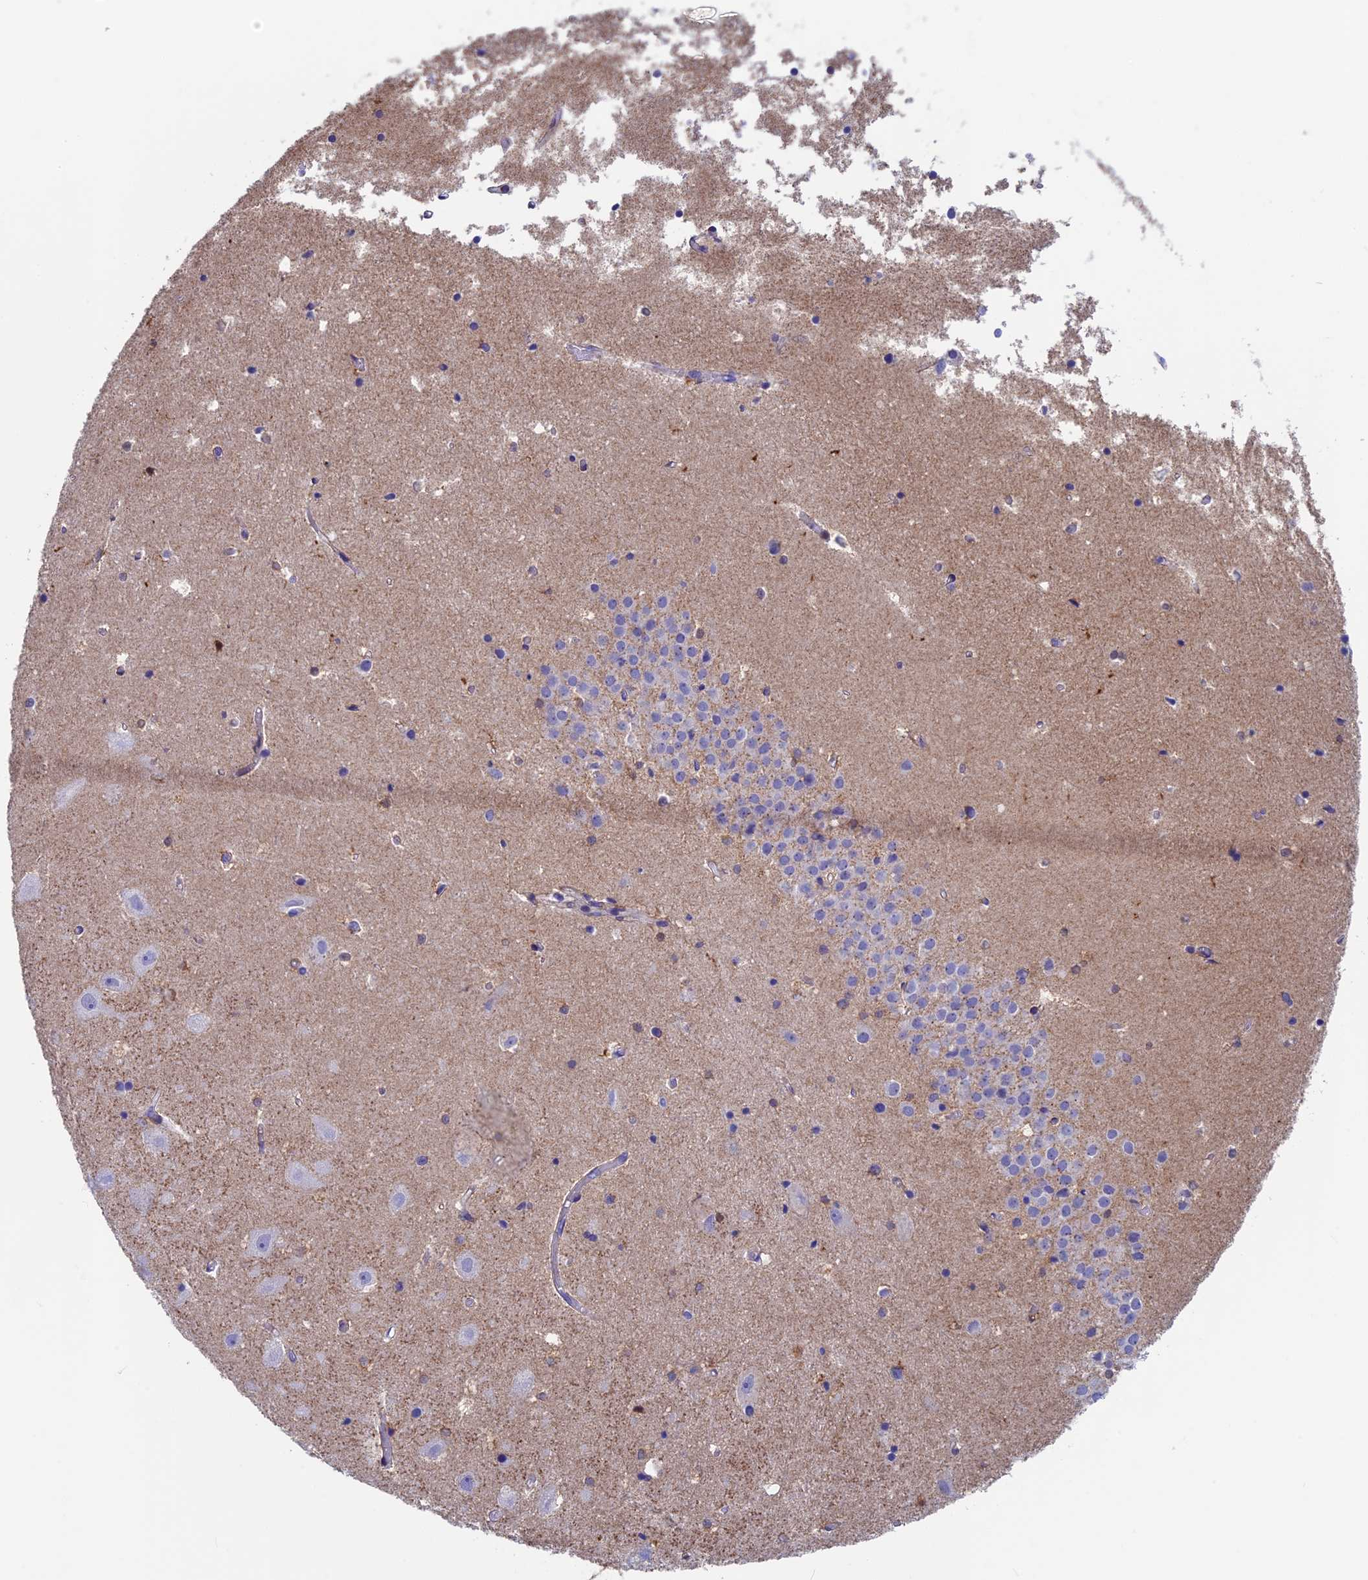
{"staining": {"intensity": "moderate", "quantity": "<25%", "location": "cytoplasmic/membranous"}, "tissue": "hippocampus", "cell_type": "Glial cells", "image_type": "normal", "snomed": [{"axis": "morphology", "description": "Normal tissue, NOS"}, {"axis": "topography", "description": "Hippocampus"}], "caption": "Hippocampus stained with a brown dye displays moderate cytoplasmic/membranous positive positivity in approximately <25% of glial cells.", "gene": "SEPTIN1", "patient": {"sex": "female", "age": 52}}